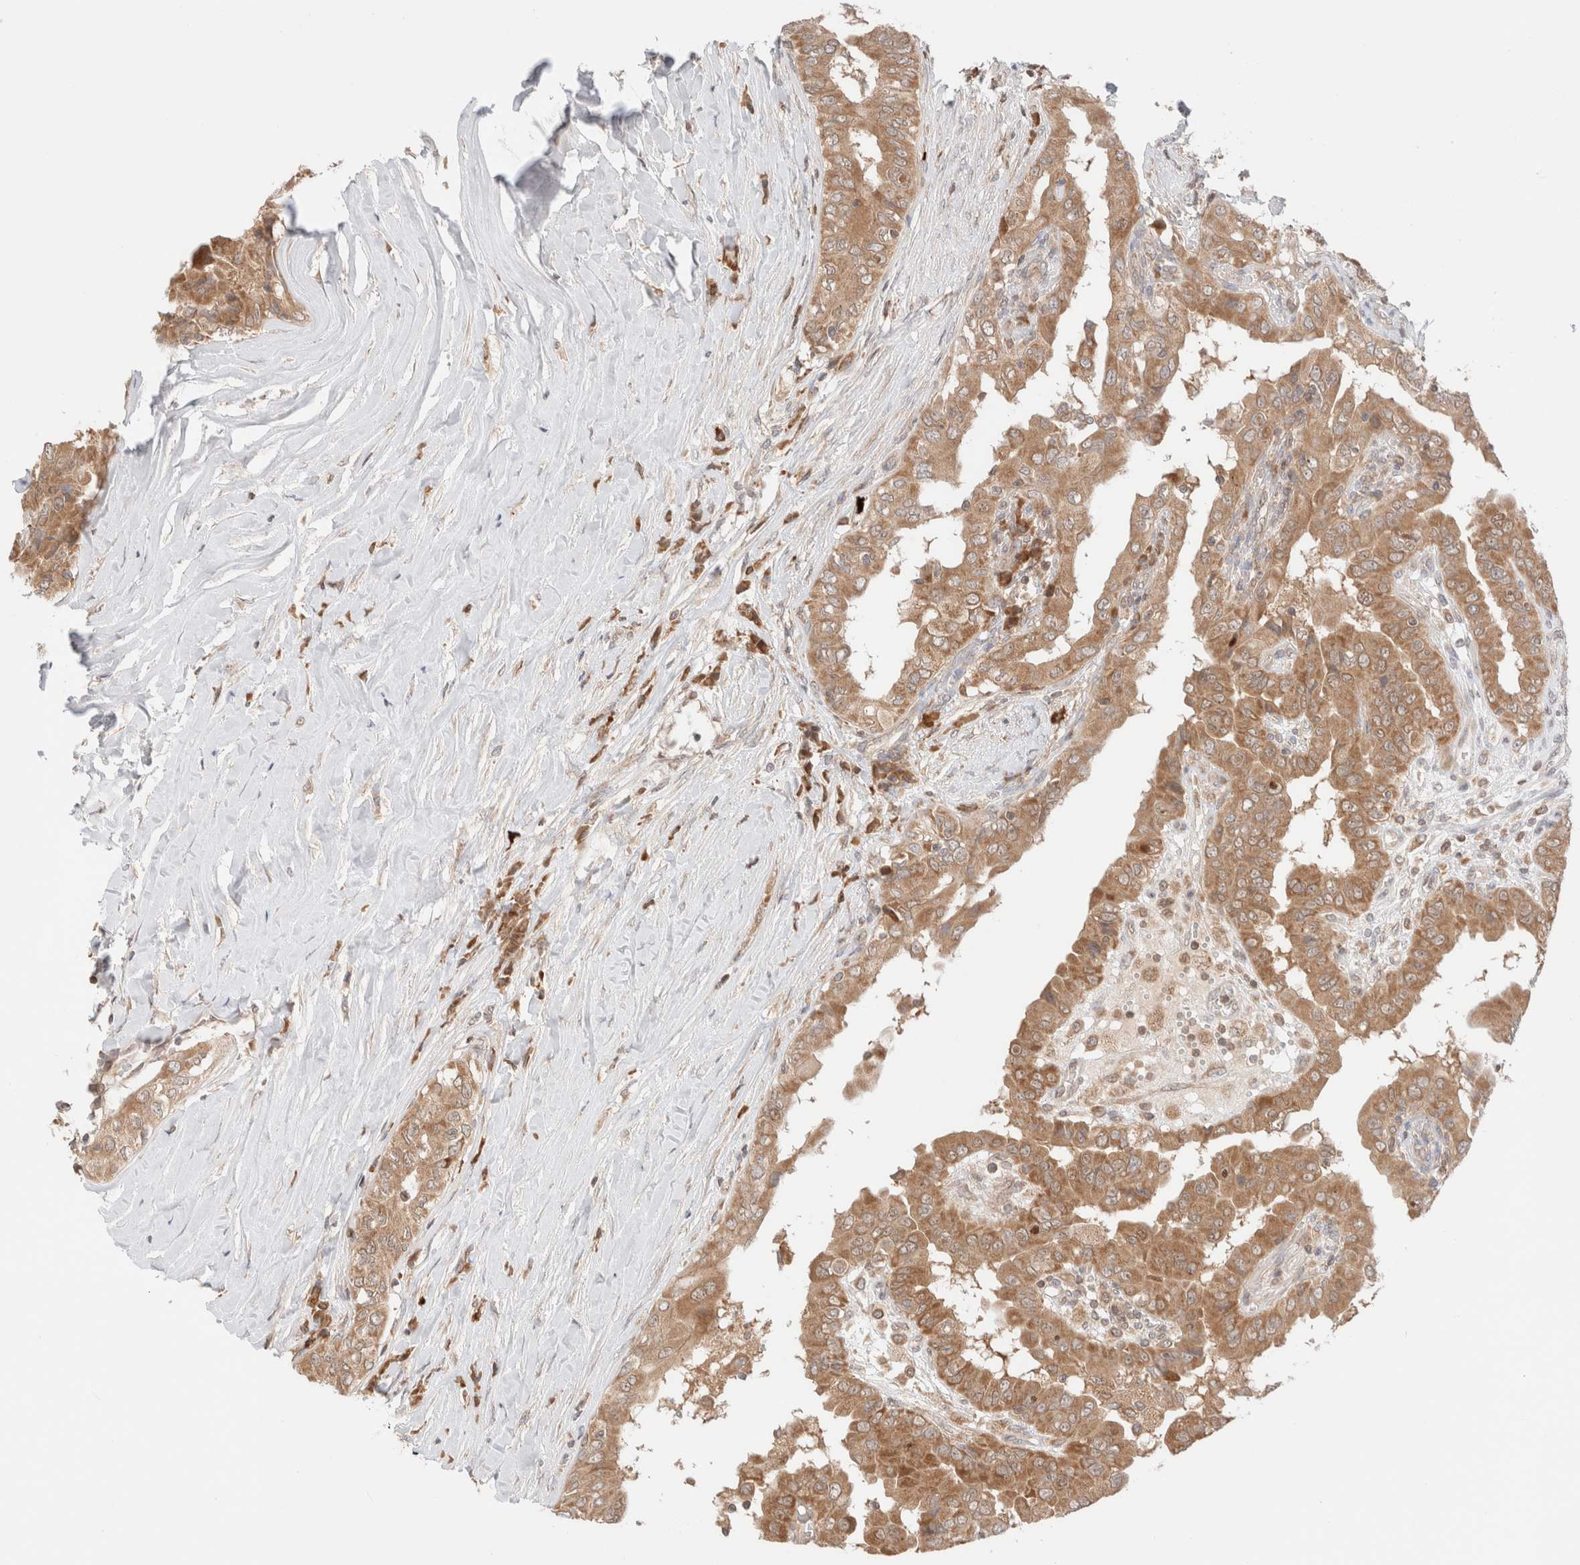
{"staining": {"intensity": "moderate", "quantity": ">75%", "location": "cytoplasmic/membranous"}, "tissue": "thyroid cancer", "cell_type": "Tumor cells", "image_type": "cancer", "snomed": [{"axis": "morphology", "description": "Papillary adenocarcinoma, NOS"}, {"axis": "topography", "description": "Thyroid gland"}], "caption": "Immunohistochemistry (IHC) staining of thyroid cancer (papillary adenocarcinoma), which exhibits medium levels of moderate cytoplasmic/membranous positivity in about >75% of tumor cells indicating moderate cytoplasmic/membranous protein staining. The staining was performed using DAB (3,3'-diaminobenzidine) (brown) for protein detection and nuclei were counterstained in hematoxylin (blue).", "gene": "XKR4", "patient": {"sex": "male", "age": 33}}